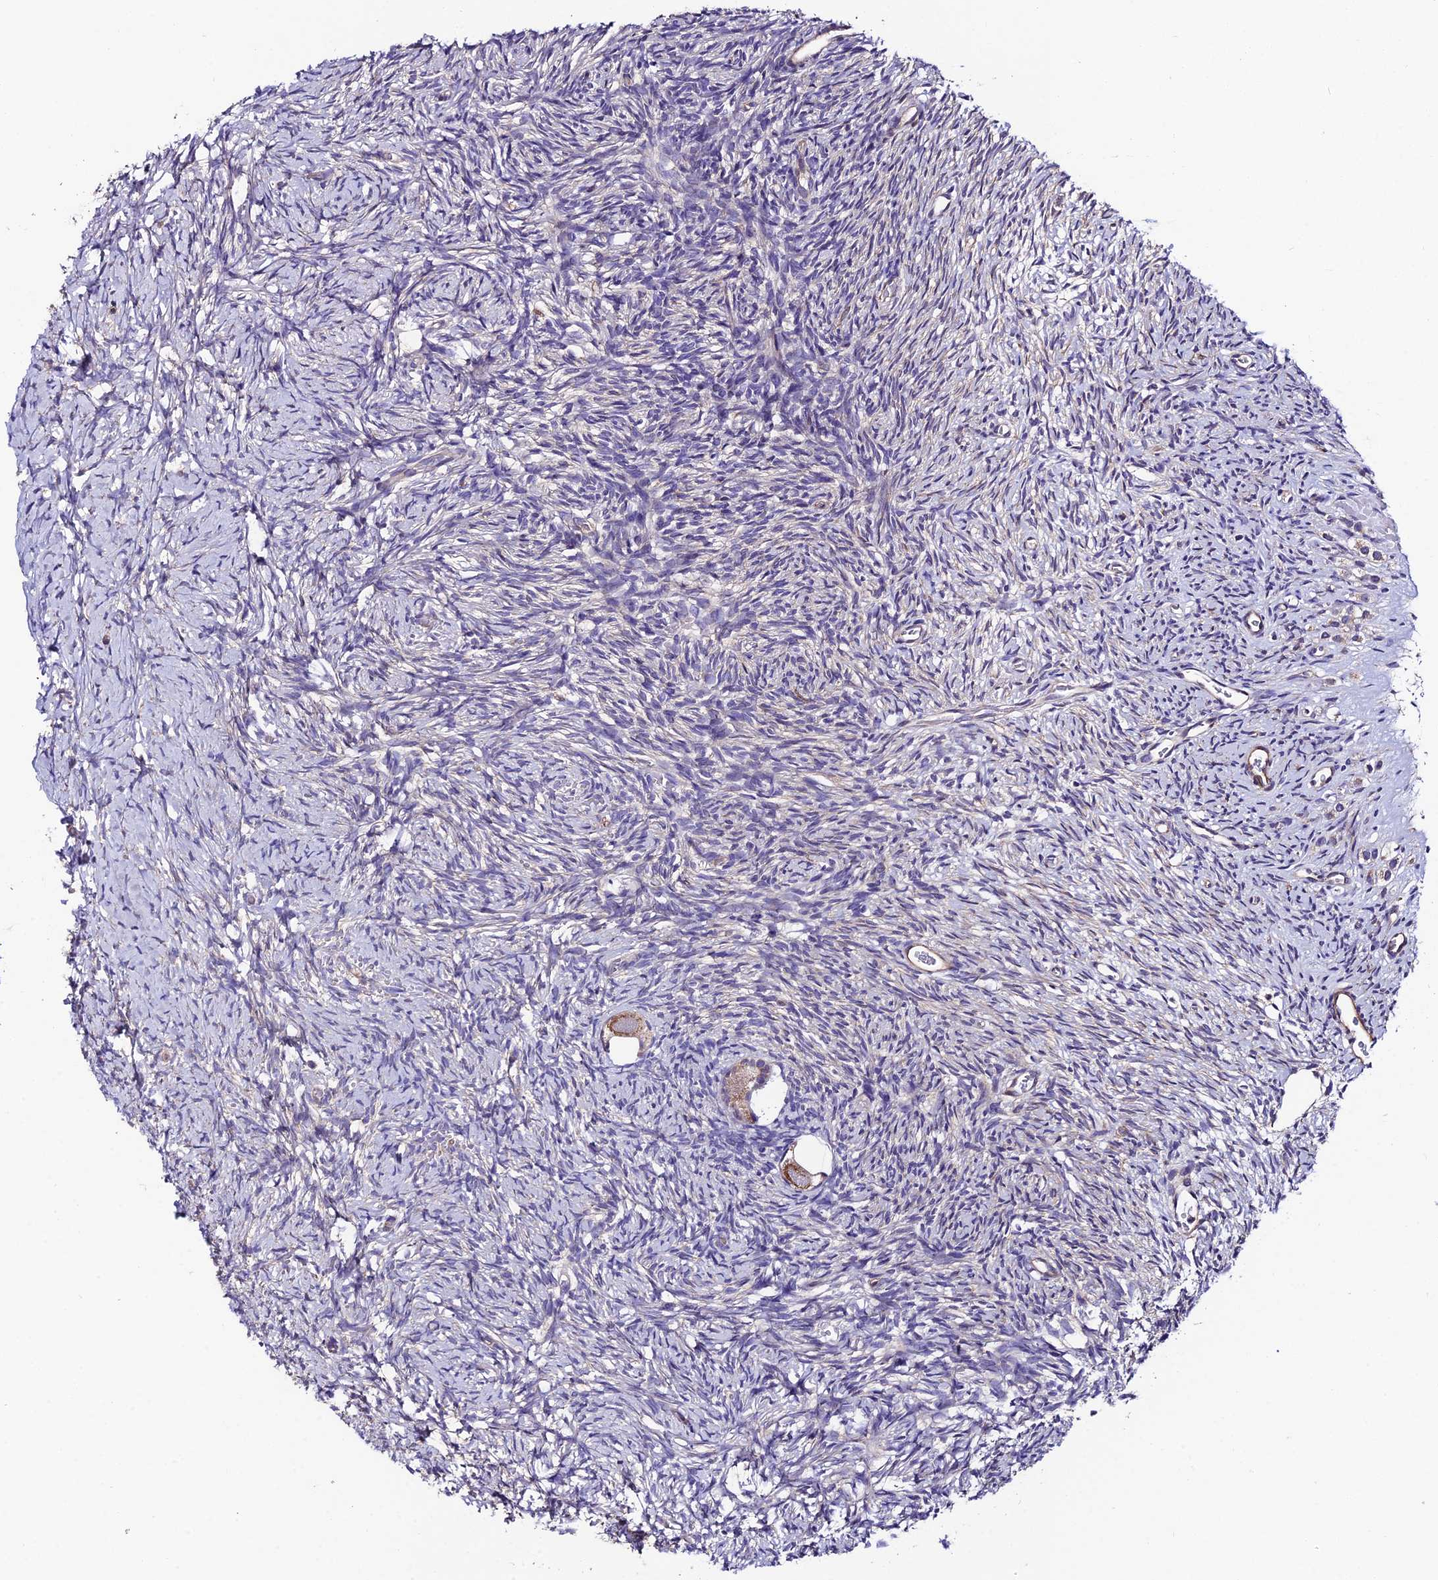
{"staining": {"intensity": "strong", "quantity": "25%-75%", "location": "cytoplasmic/membranous"}, "tissue": "ovary", "cell_type": "Follicle cells", "image_type": "normal", "snomed": [{"axis": "morphology", "description": "Normal tissue, NOS"}, {"axis": "topography", "description": "Ovary"}], "caption": "IHC of unremarkable human ovary exhibits high levels of strong cytoplasmic/membranous staining in about 25%-75% of follicle cells.", "gene": "QRFP", "patient": {"sex": "female", "age": 39}}